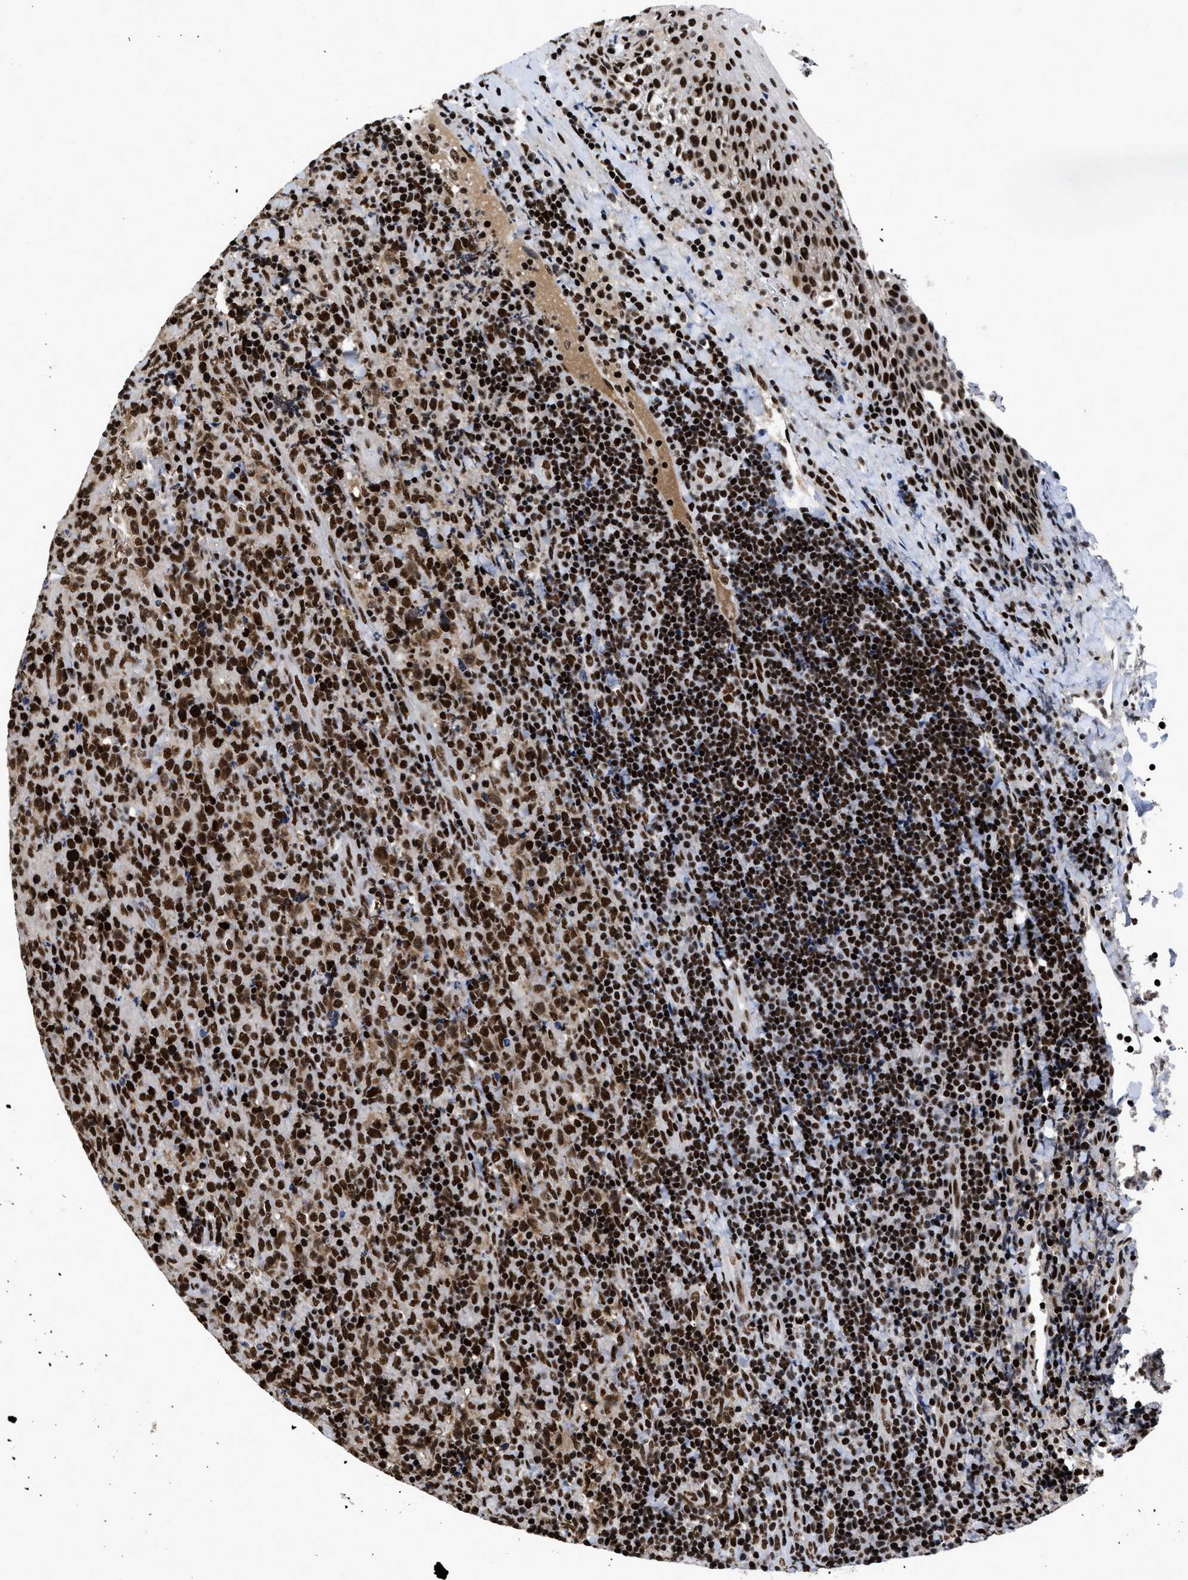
{"staining": {"intensity": "strong", "quantity": ">75%", "location": "nuclear"}, "tissue": "lymphoma", "cell_type": "Tumor cells", "image_type": "cancer", "snomed": [{"axis": "morphology", "description": "Malignant lymphoma, non-Hodgkin's type, High grade"}, {"axis": "topography", "description": "Tonsil"}], "caption": "Immunohistochemistry (IHC) micrograph of neoplastic tissue: lymphoma stained using immunohistochemistry (IHC) displays high levels of strong protein expression localized specifically in the nuclear of tumor cells, appearing as a nuclear brown color.", "gene": "CREB1", "patient": {"sex": "female", "age": 36}}